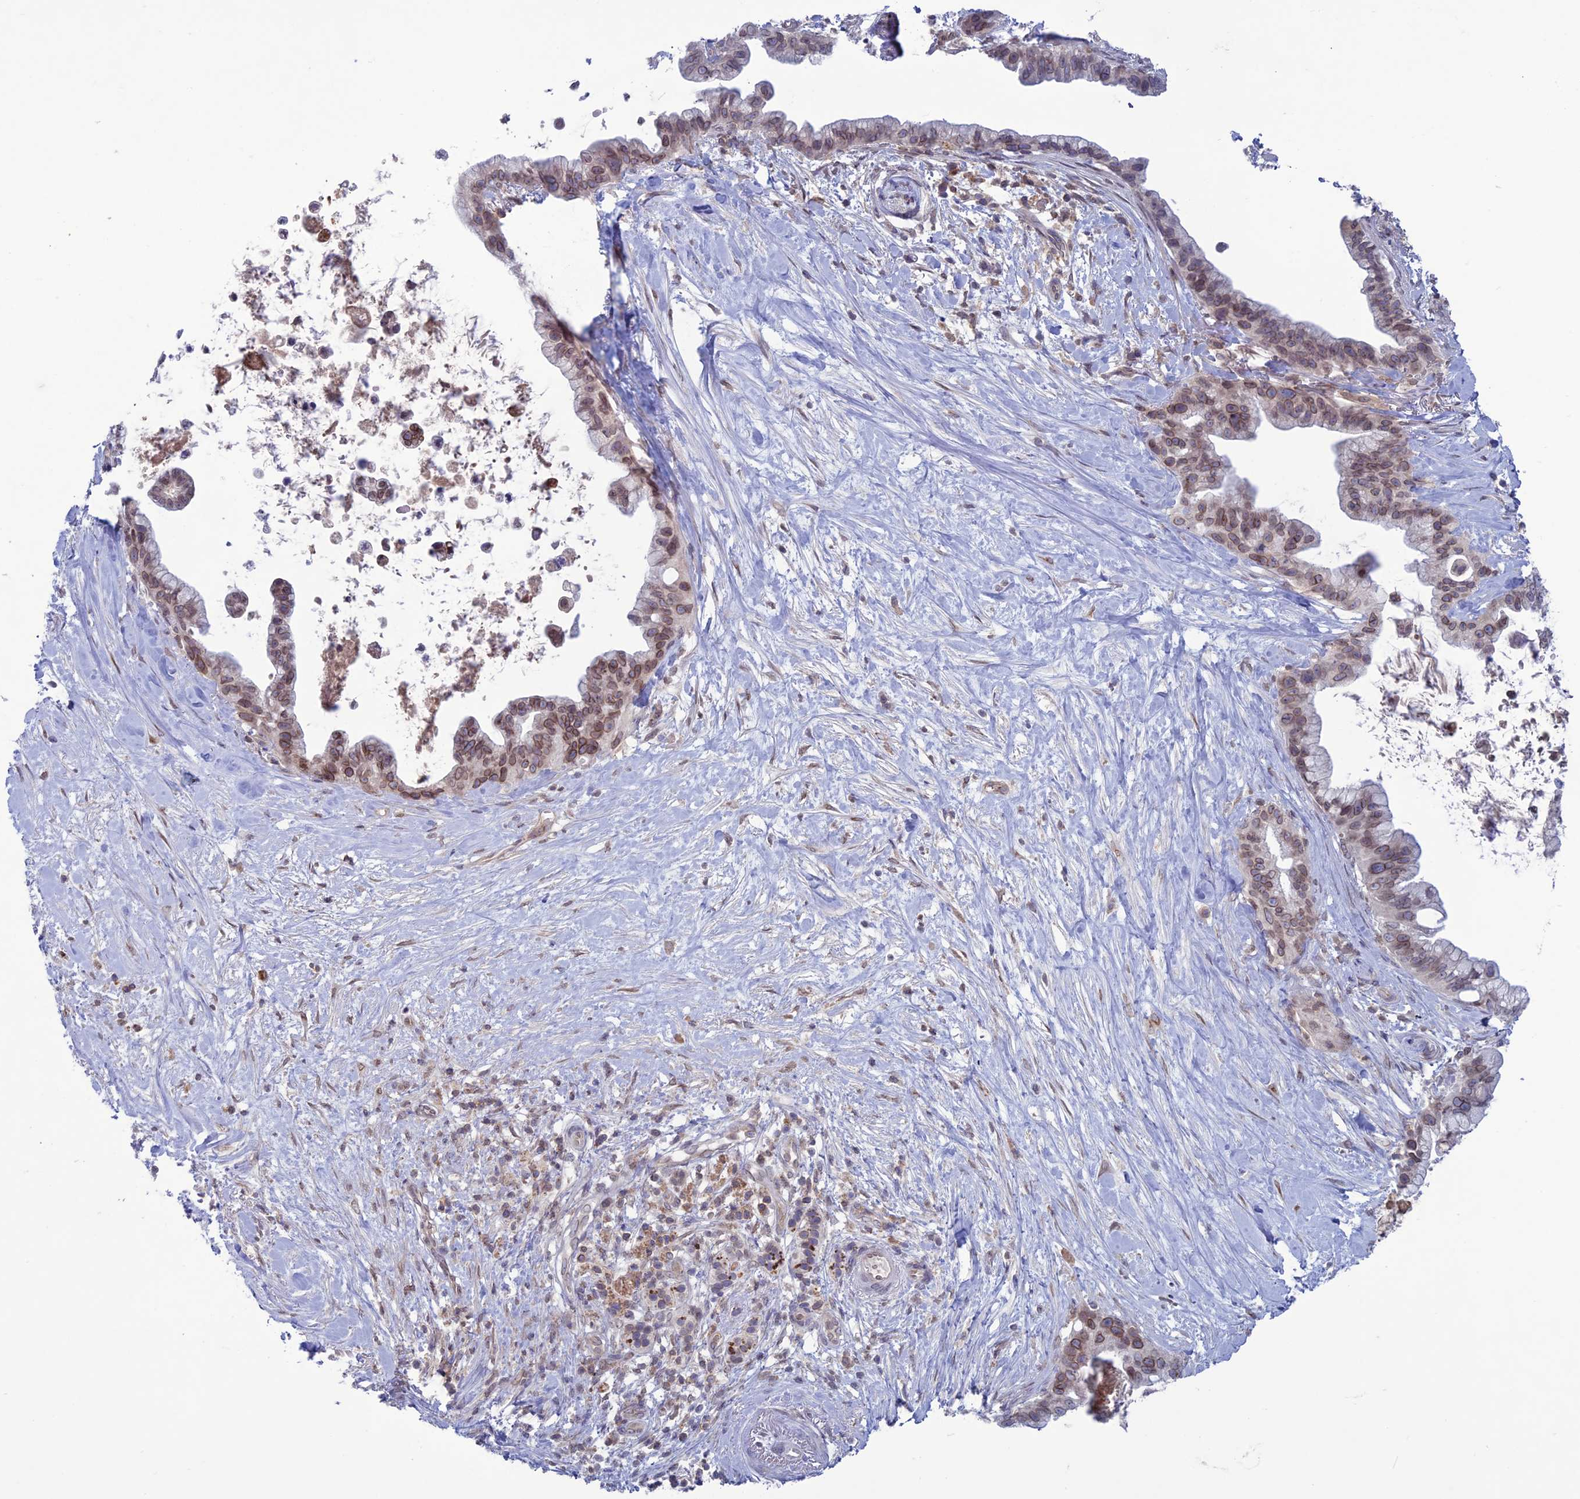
{"staining": {"intensity": "moderate", "quantity": ">75%", "location": "cytoplasmic/membranous,nuclear"}, "tissue": "pancreatic cancer", "cell_type": "Tumor cells", "image_type": "cancer", "snomed": [{"axis": "morphology", "description": "Adenocarcinoma, NOS"}, {"axis": "topography", "description": "Pancreas"}], "caption": "Pancreatic cancer (adenocarcinoma) stained with a brown dye demonstrates moderate cytoplasmic/membranous and nuclear positive positivity in approximately >75% of tumor cells.", "gene": "WDR46", "patient": {"sex": "female", "age": 83}}